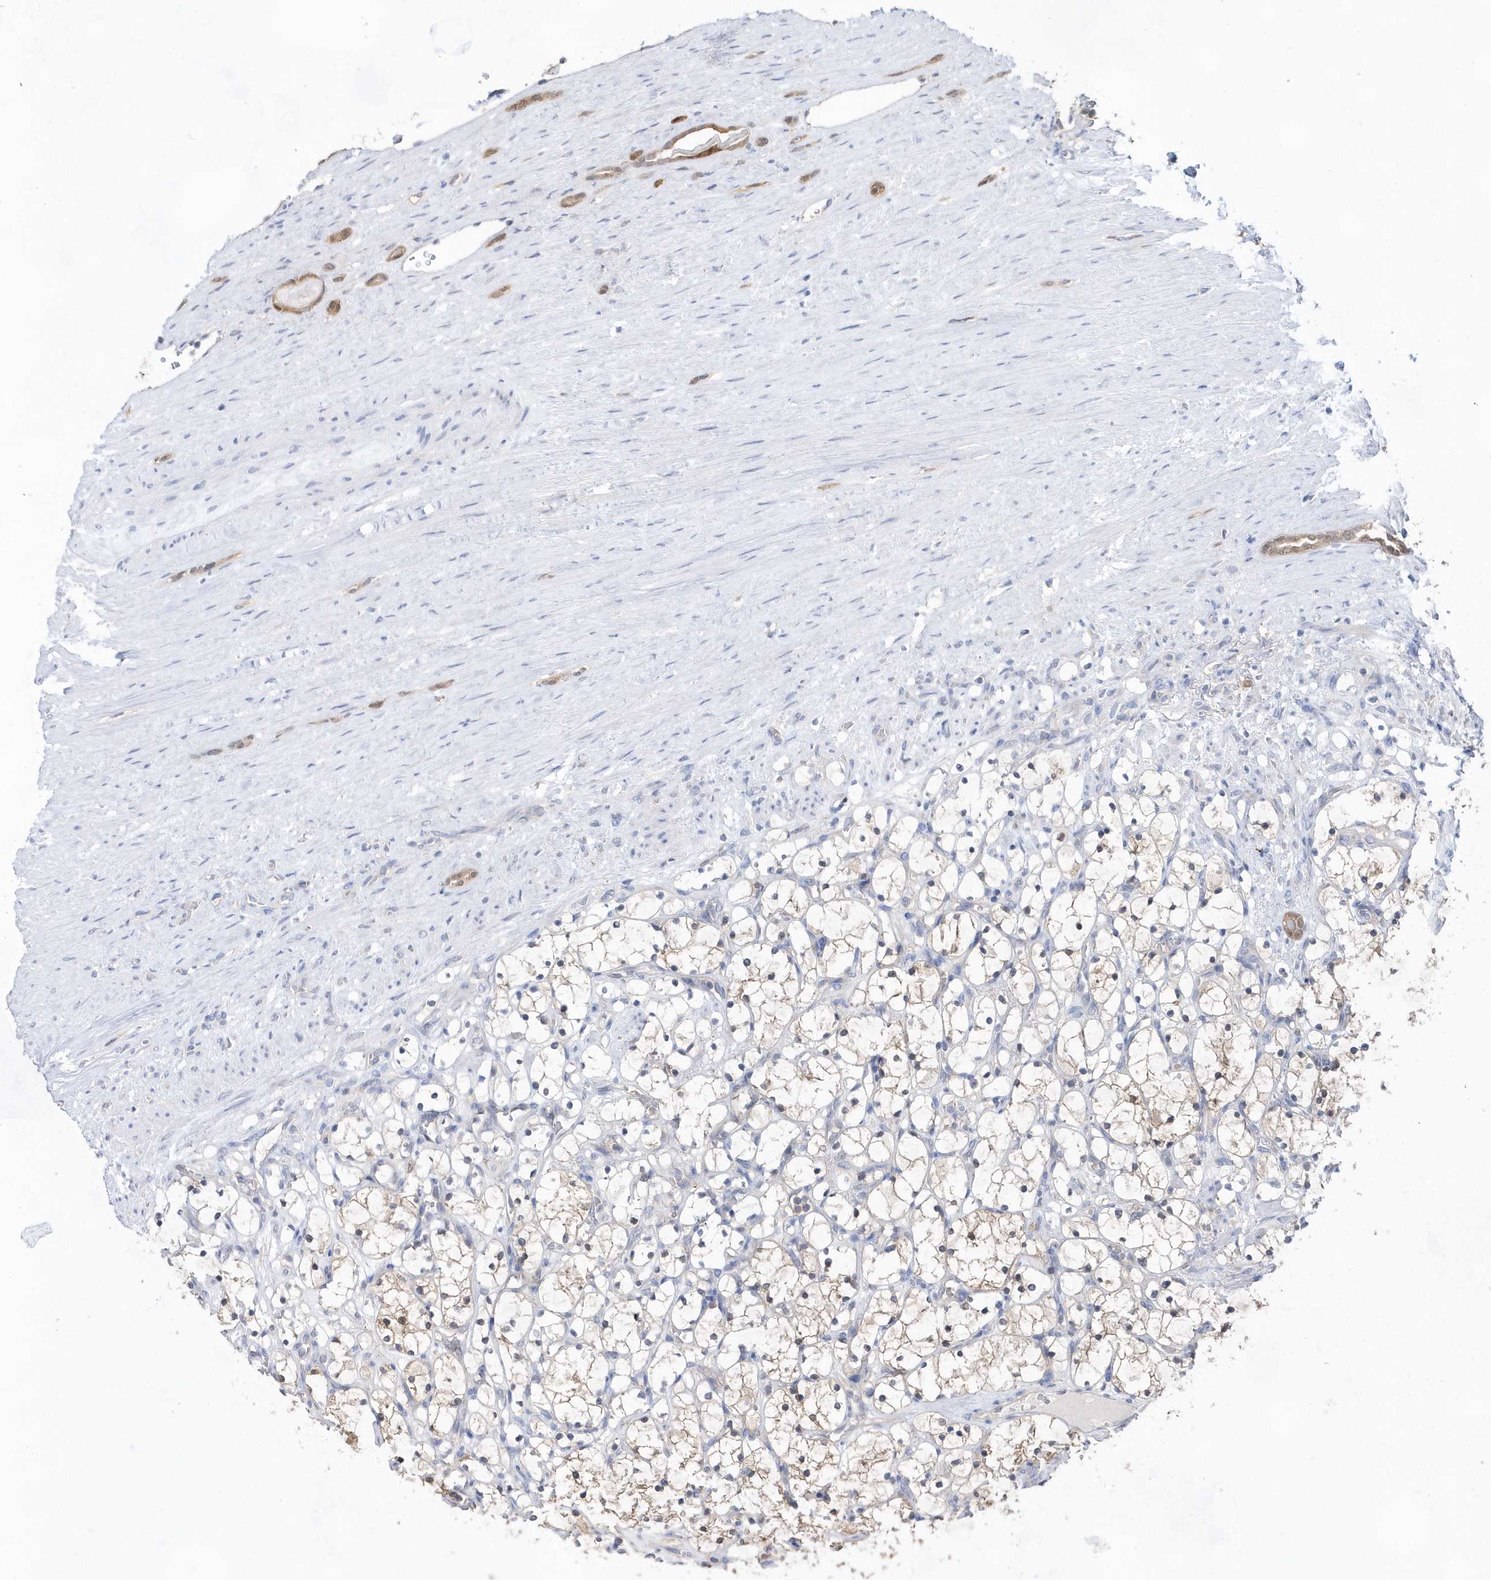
{"staining": {"intensity": "weak", "quantity": "<25%", "location": "cytoplasmic/membranous"}, "tissue": "renal cancer", "cell_type": "Tumor cells", "image_type": "cancer", "snomed": [{"axis": "morphology", "description": "Adenocarcinoma, NOS"}, {"axis": "topography", "description": "Kidney"}], "caption": "This is an immunohistochemistry image of adenocarcinoma (renal). There is no positivity in tumor cells.", "gene": "BDH2", "patient": {"sex": "female", "age": 69}}